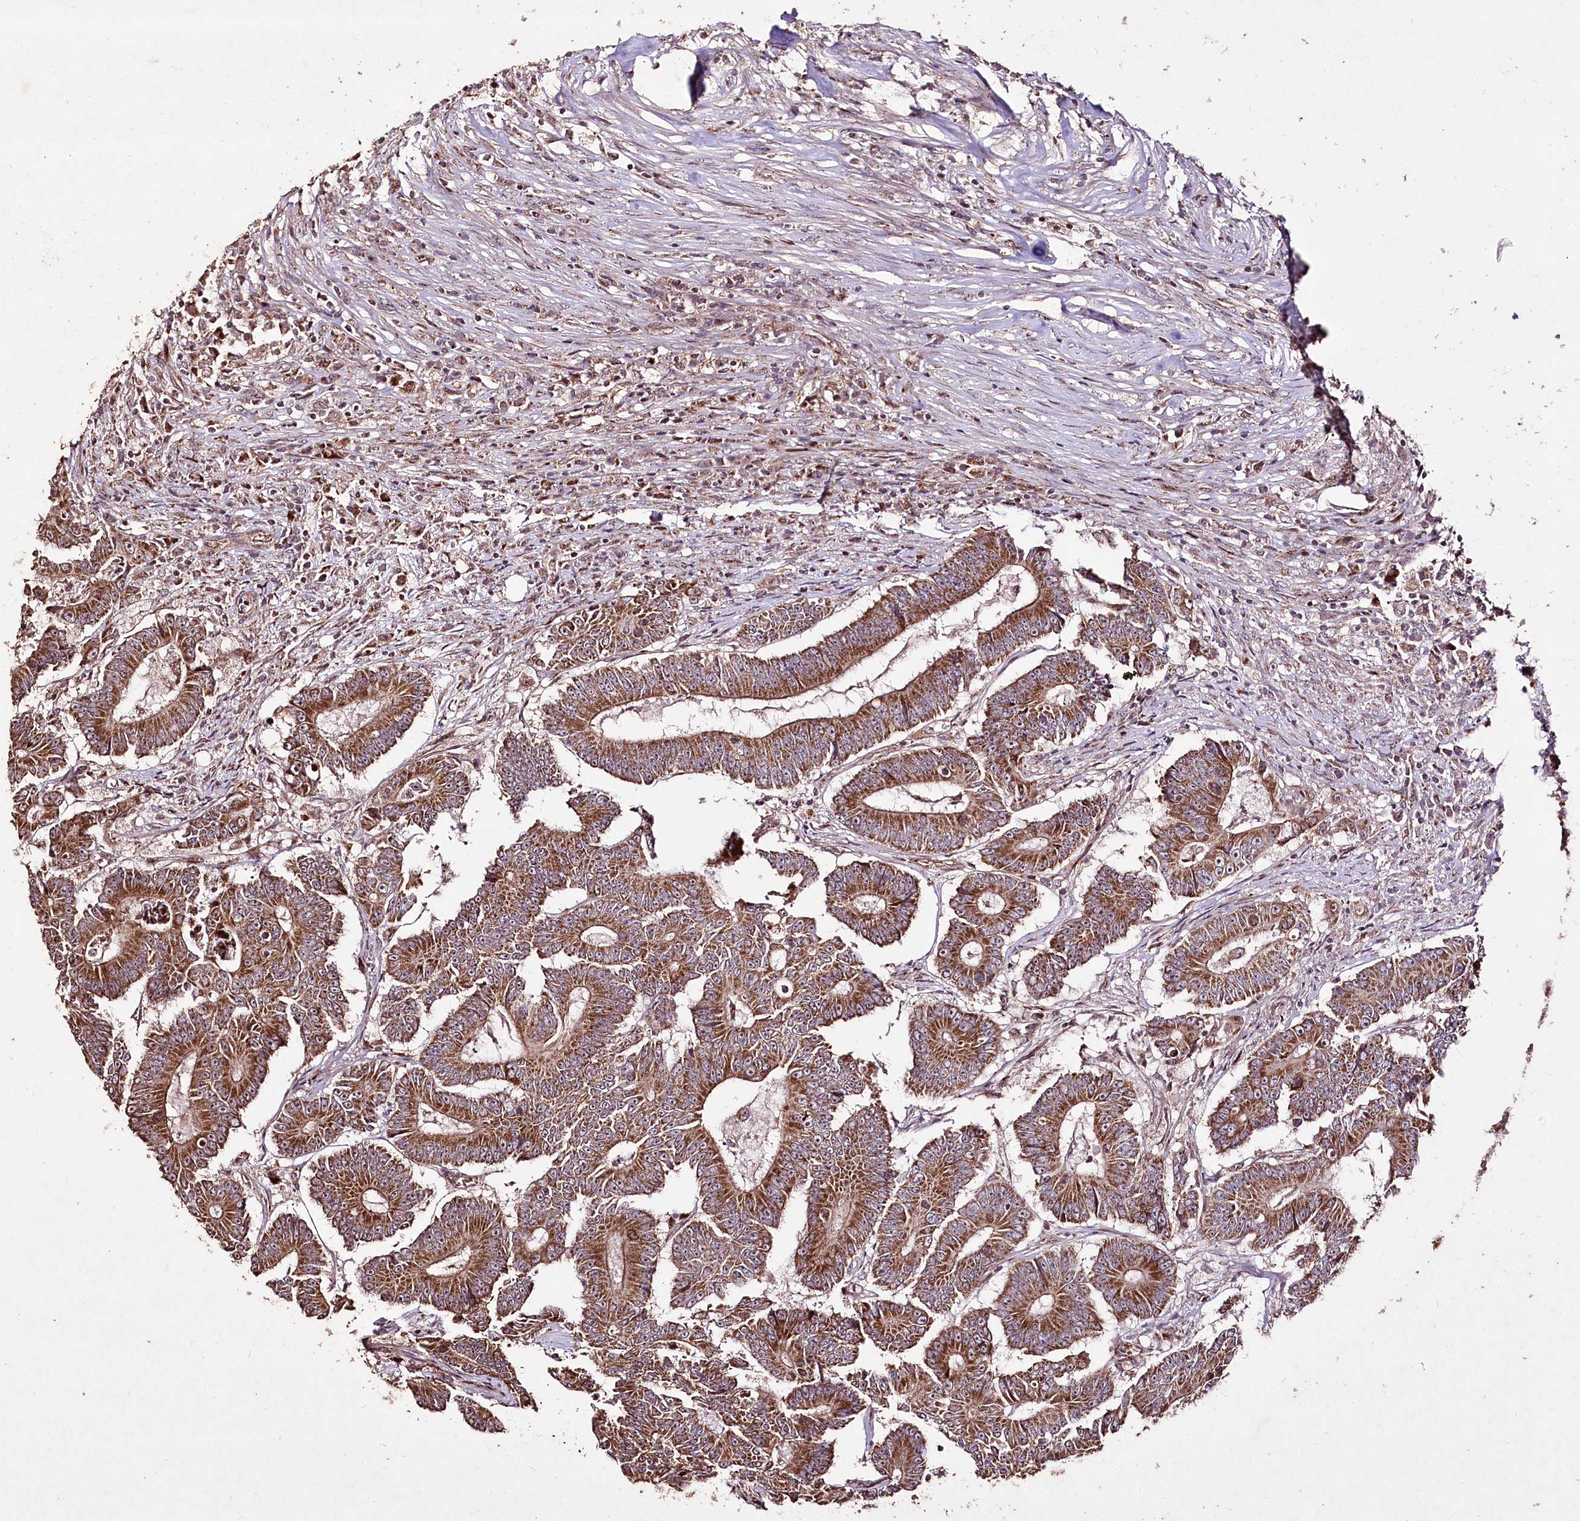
{"staining": {"intensity": "moderate", "quantity": ">75%", "location": "cytoplasmic/membranous"}, "tissue": "colorectal cancer", "cell_type": "Tumor cells", "image_type": "cancer", "snomed": [{"axis": "morphology", "description": "Adenocarcinoma, NOS"}, {"axis": "topography", "description": "Colon"}], "caption": "A histopathology image of human colorectal cancer stained for a protein reveals moderate cytoplasmic/membranous brown staining in tumor cells. Ihc stains the protein in brown and the nuclei are stained blue.", "gene": "CARD19", "patient": {"sex": "male", "age": 83}}